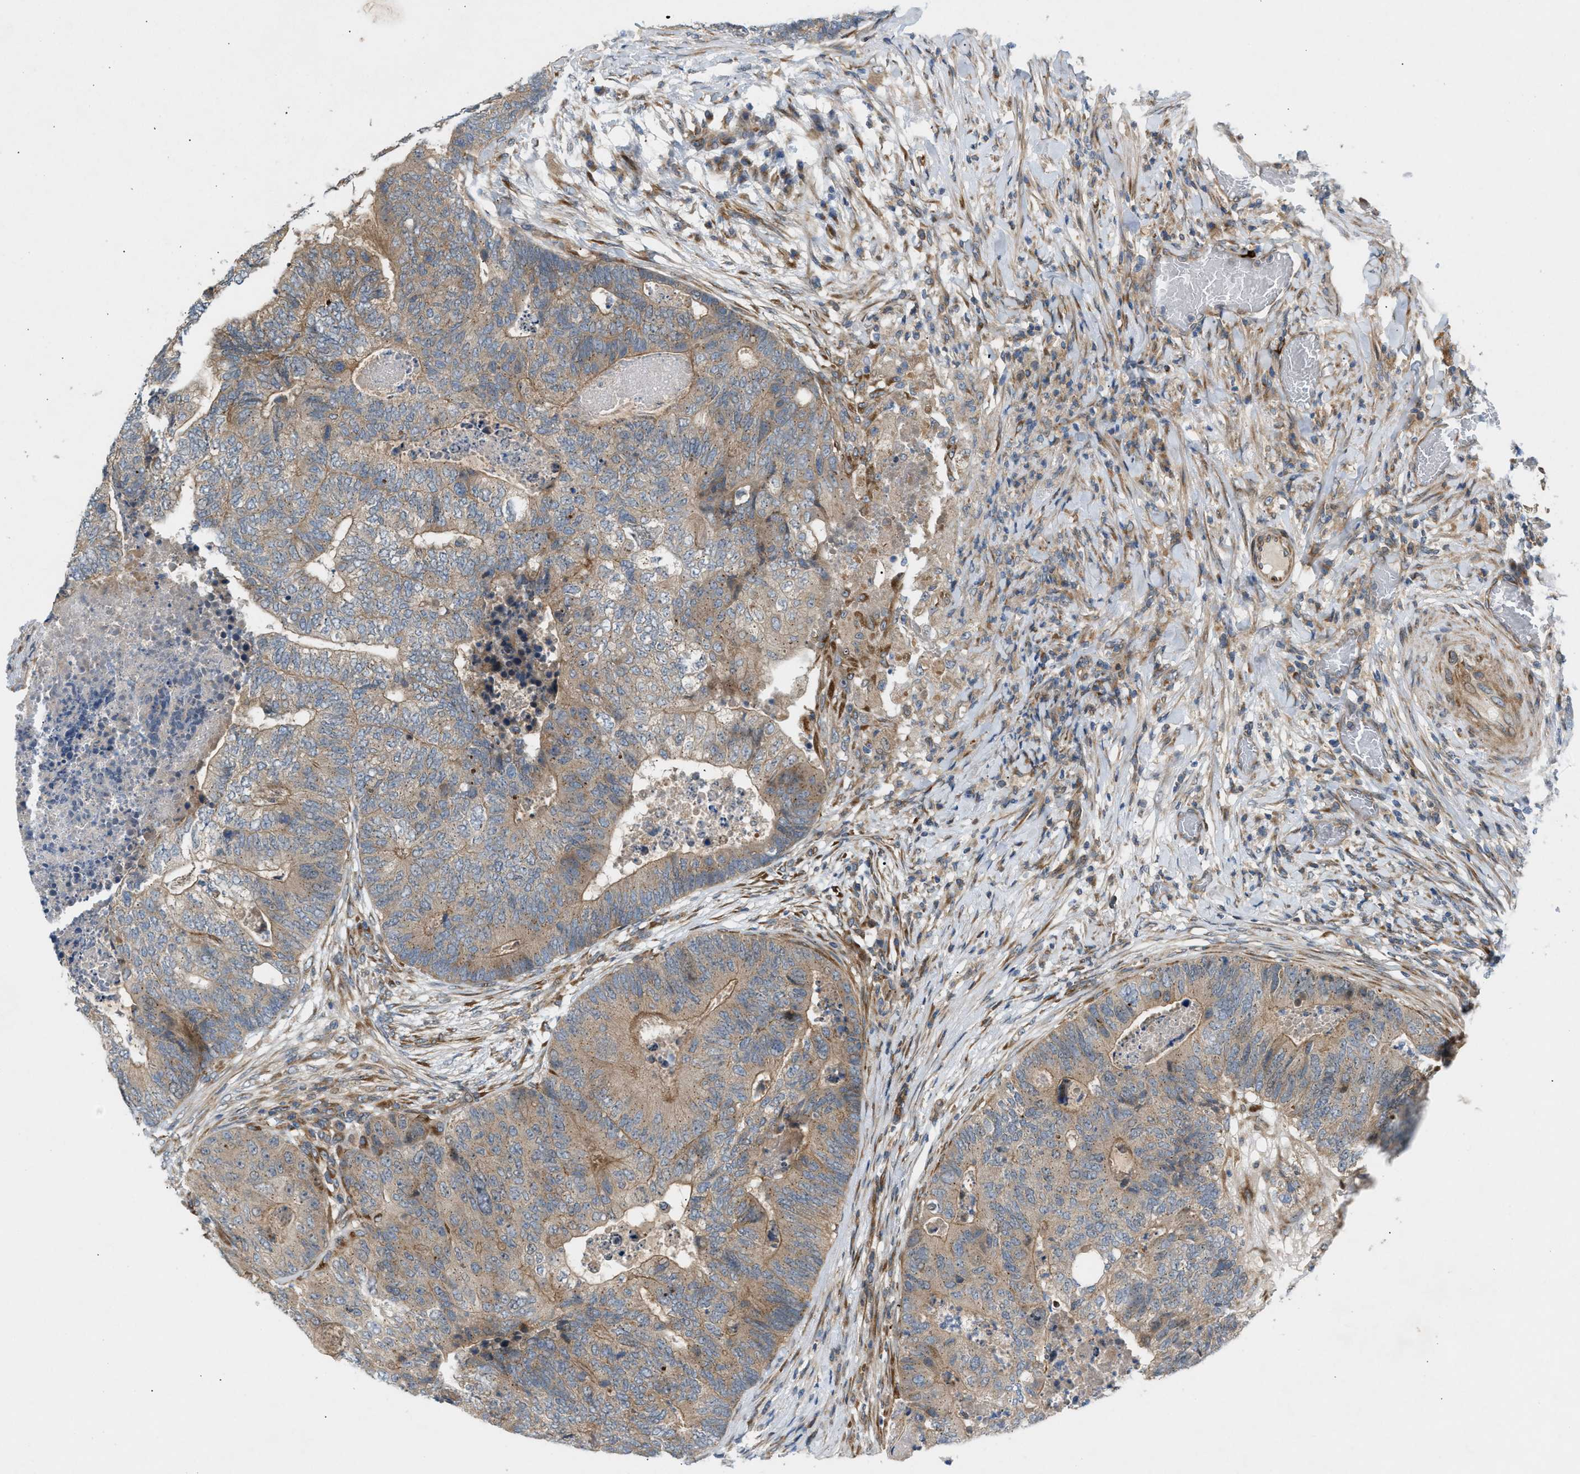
{"staining": {"intensity": "weak", "quantity": ">75%", "location": "cytoplasmic/membranous"}, "tissue": "colorectal cancer", "cell_type": "Tumor cells", "image_type": "cancer", "snomed": [{"axis": "morphology", "description": "Adenocarcinoma, NOS"}, {"axis": "topography", "description": "Colon"}], "caption": "A high-resolution histopathology image shows immunohistochemistry (IHC) staining of colorectal adenocarcinoma, which reveals weak cytoplasmic/membranous expression in about >75% of tumor cells.", "gene": "CYB5D1", "patient": {"sex": "female", "age": 67}}